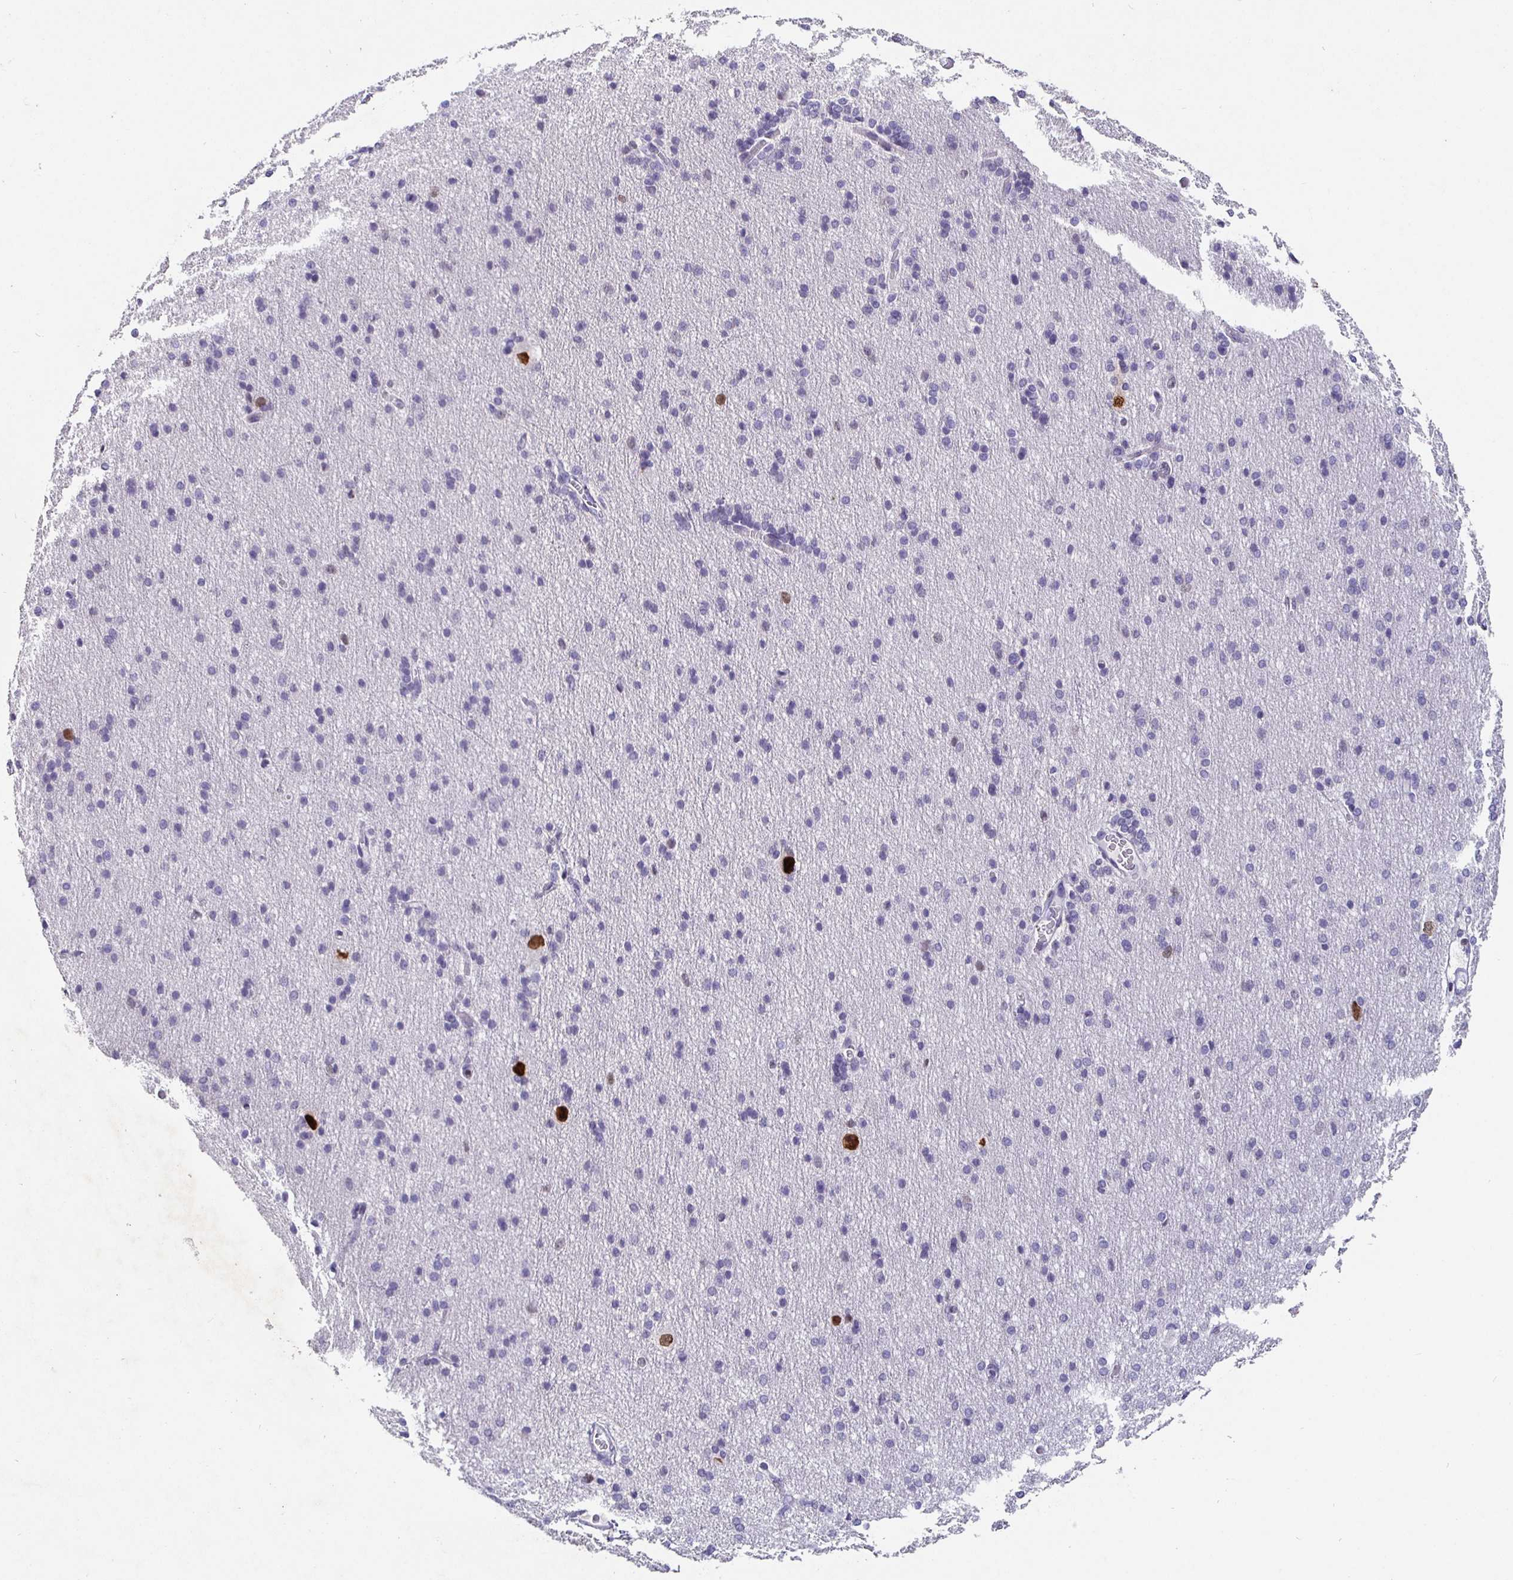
{"staining": {"intensity": "negative", "quantity": "none", "location": "none"}, "tissue": "cerebral cortex", "cell_type": "Endothelial cells", "image_type": "normal", "snomed": [{"axis": "morphology", "description": "Normal tissue, NOS"}, {"axis": "morphology", "description": "Inflammation, NOS"}, {"axis": "topography", "description": "Cerebral cortex"}], "caption": "This is a photomicrograph of immunohistochemistry staining of normal cerebral cortex, which shows no expression in endothelial cells. (DAB immunohistochemistry (IHC), high magnification).", "gene": "SATB1", "patient": {"sex": "male", "age": 6}}